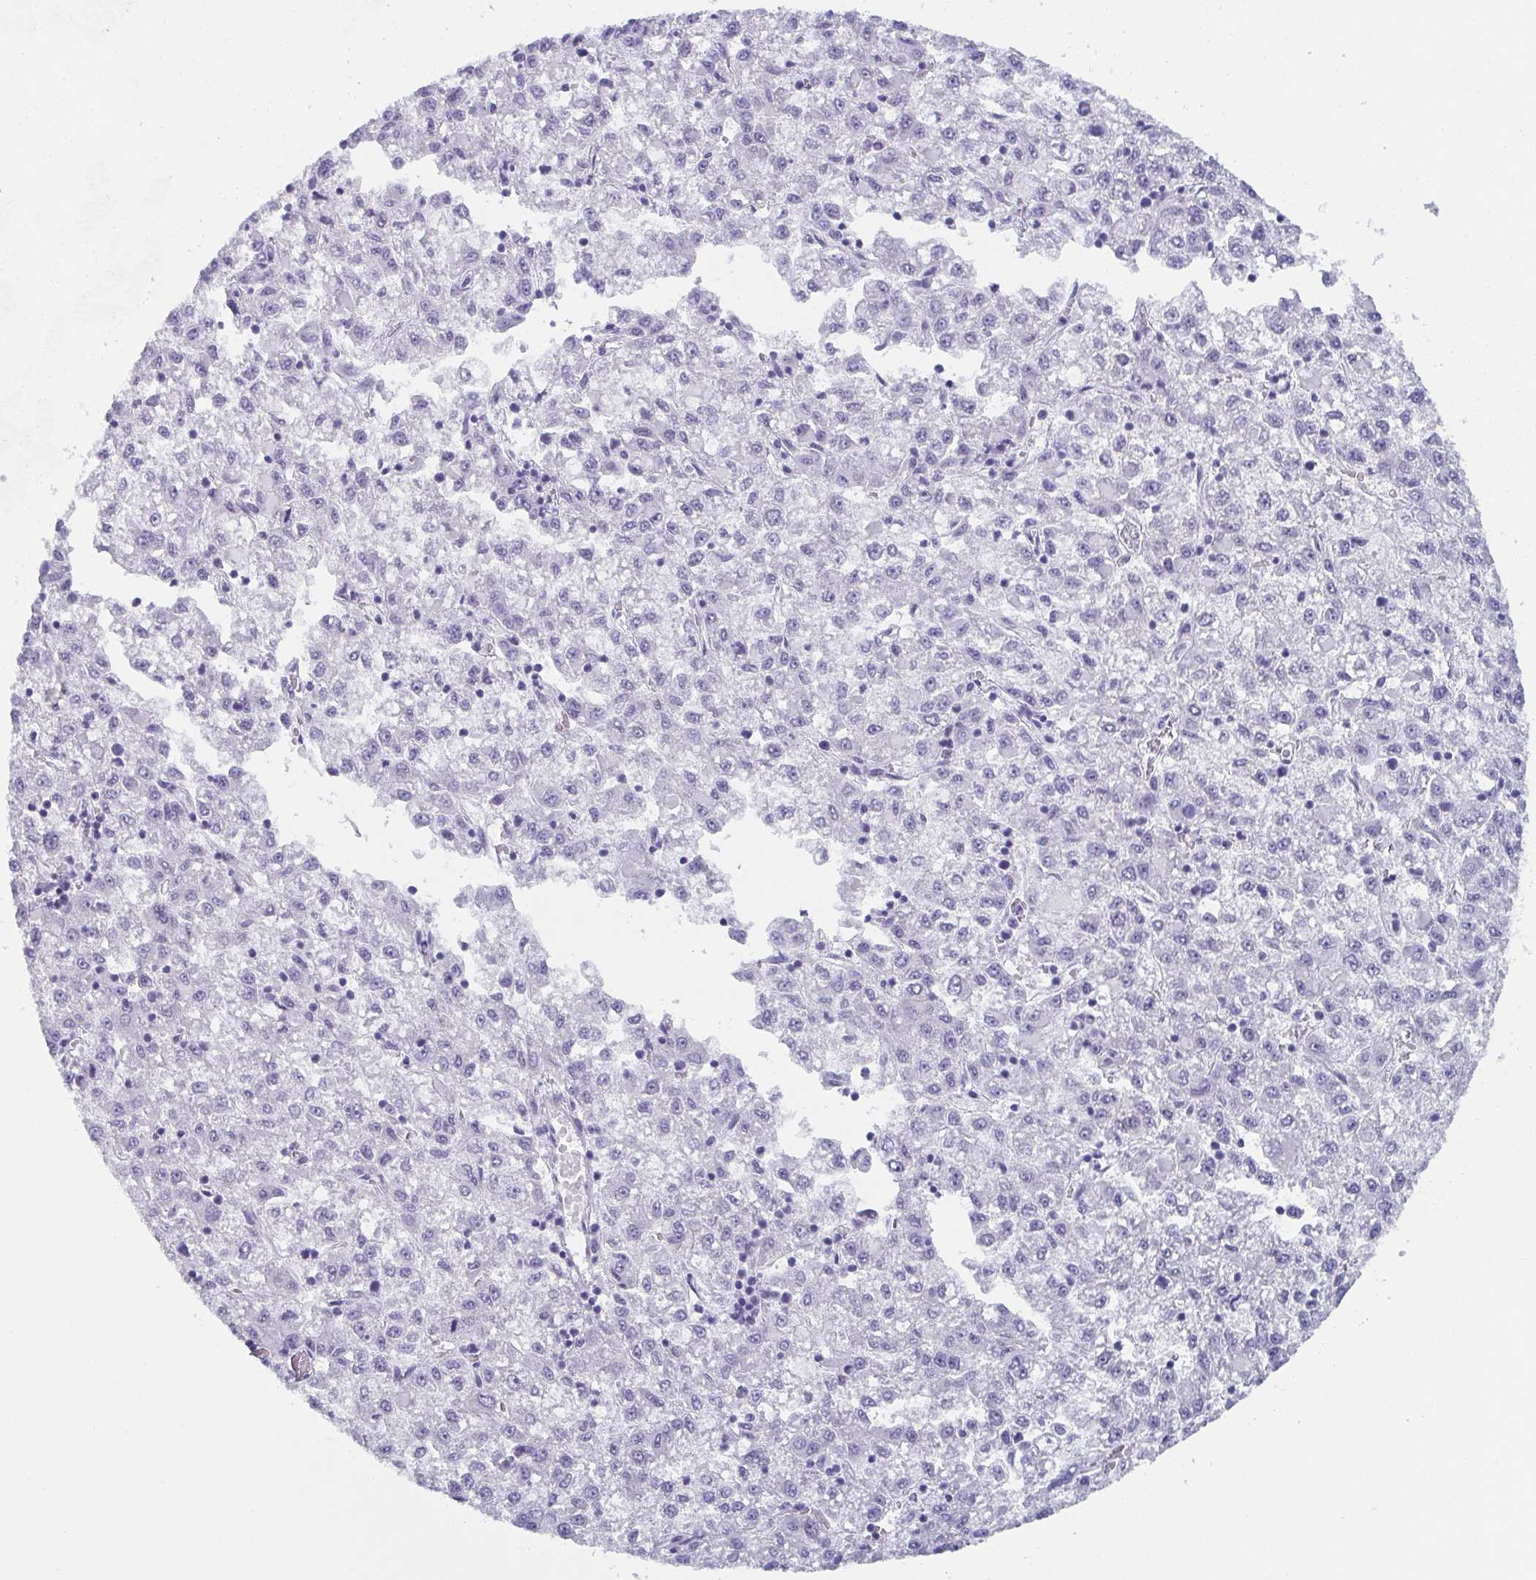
{"staining": {"intensity": "negative", "quantity": "none", "location": "none"}, "tissue": "liver cancer", "cell_type": "Tumor cells", "image_type": "cancer", "snomed": [{"axis": "morphology", "description": "Carcinoma, Hepatocellular, NOS"}, {"axis": "topography", "description": "Liver"}], "caption": "Immunohistochemistry (IHC) photomicrograph of hepatocellular carcinoma (liver) stained for a protein (brown), which displays no staining in tumor cells.", "gene": "DYDC2", "patient": {"sex": "male", "age": 40}}